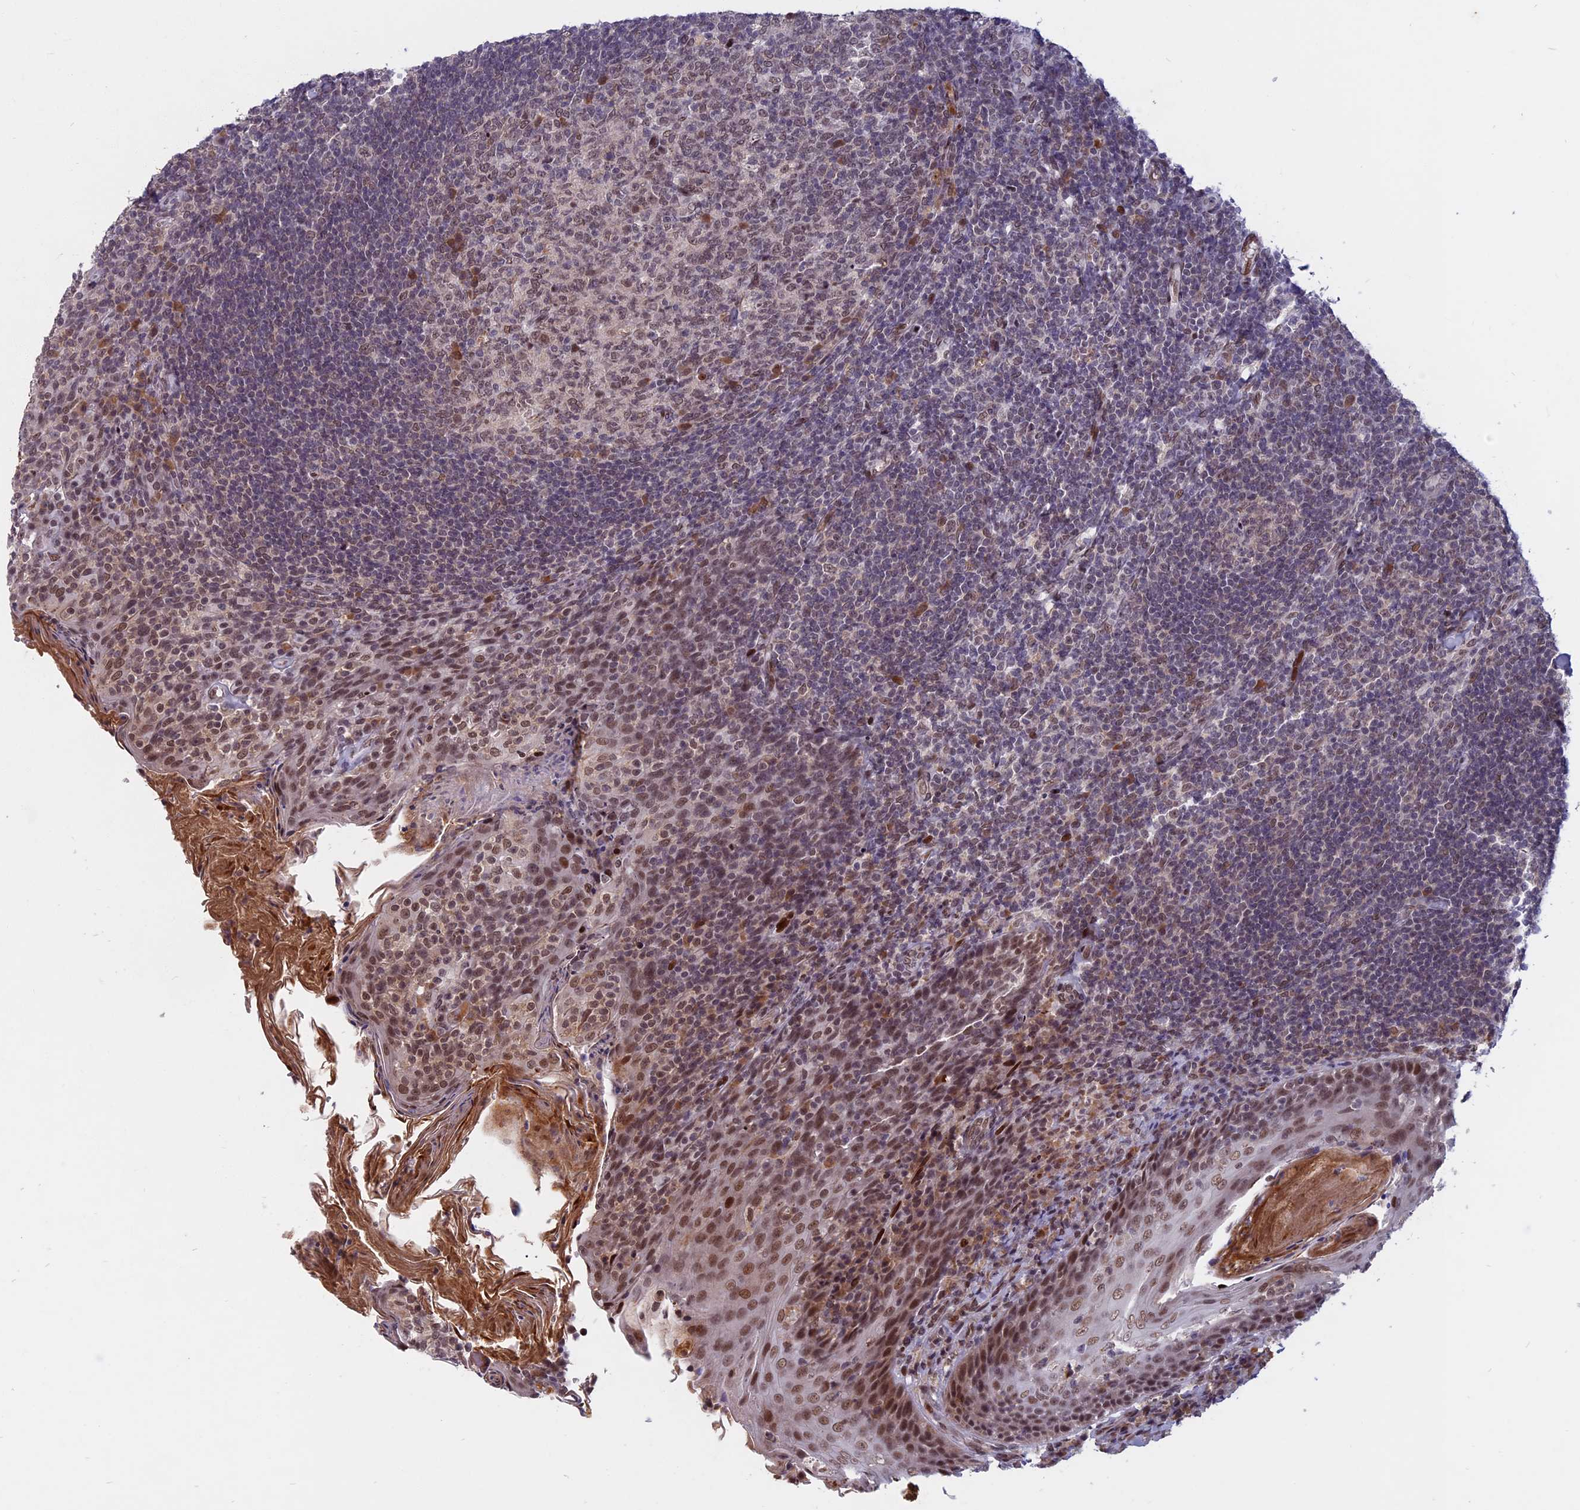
{"staining": {"intensity": "weak", "quantity": ">75%", "location": "nuclear"}, "tissue": "tonsil", "cell_type": "Germinal center cells", "image_type": "normal", "snomed": [{"axis": "morphology", "description": "Normal tissue, NOS"}, {"axis": "topography", "description": "Tonsil"}], "caption": "This image reveals normal tonsil stained with immunohistochemistry to label a protein in brown. The nuclear of germinal center cells show weak positivity for the protein. Nuclei are counter-stained blue.", "gene": "CDC7", "patient": {"sex": "female", "age": 10}}